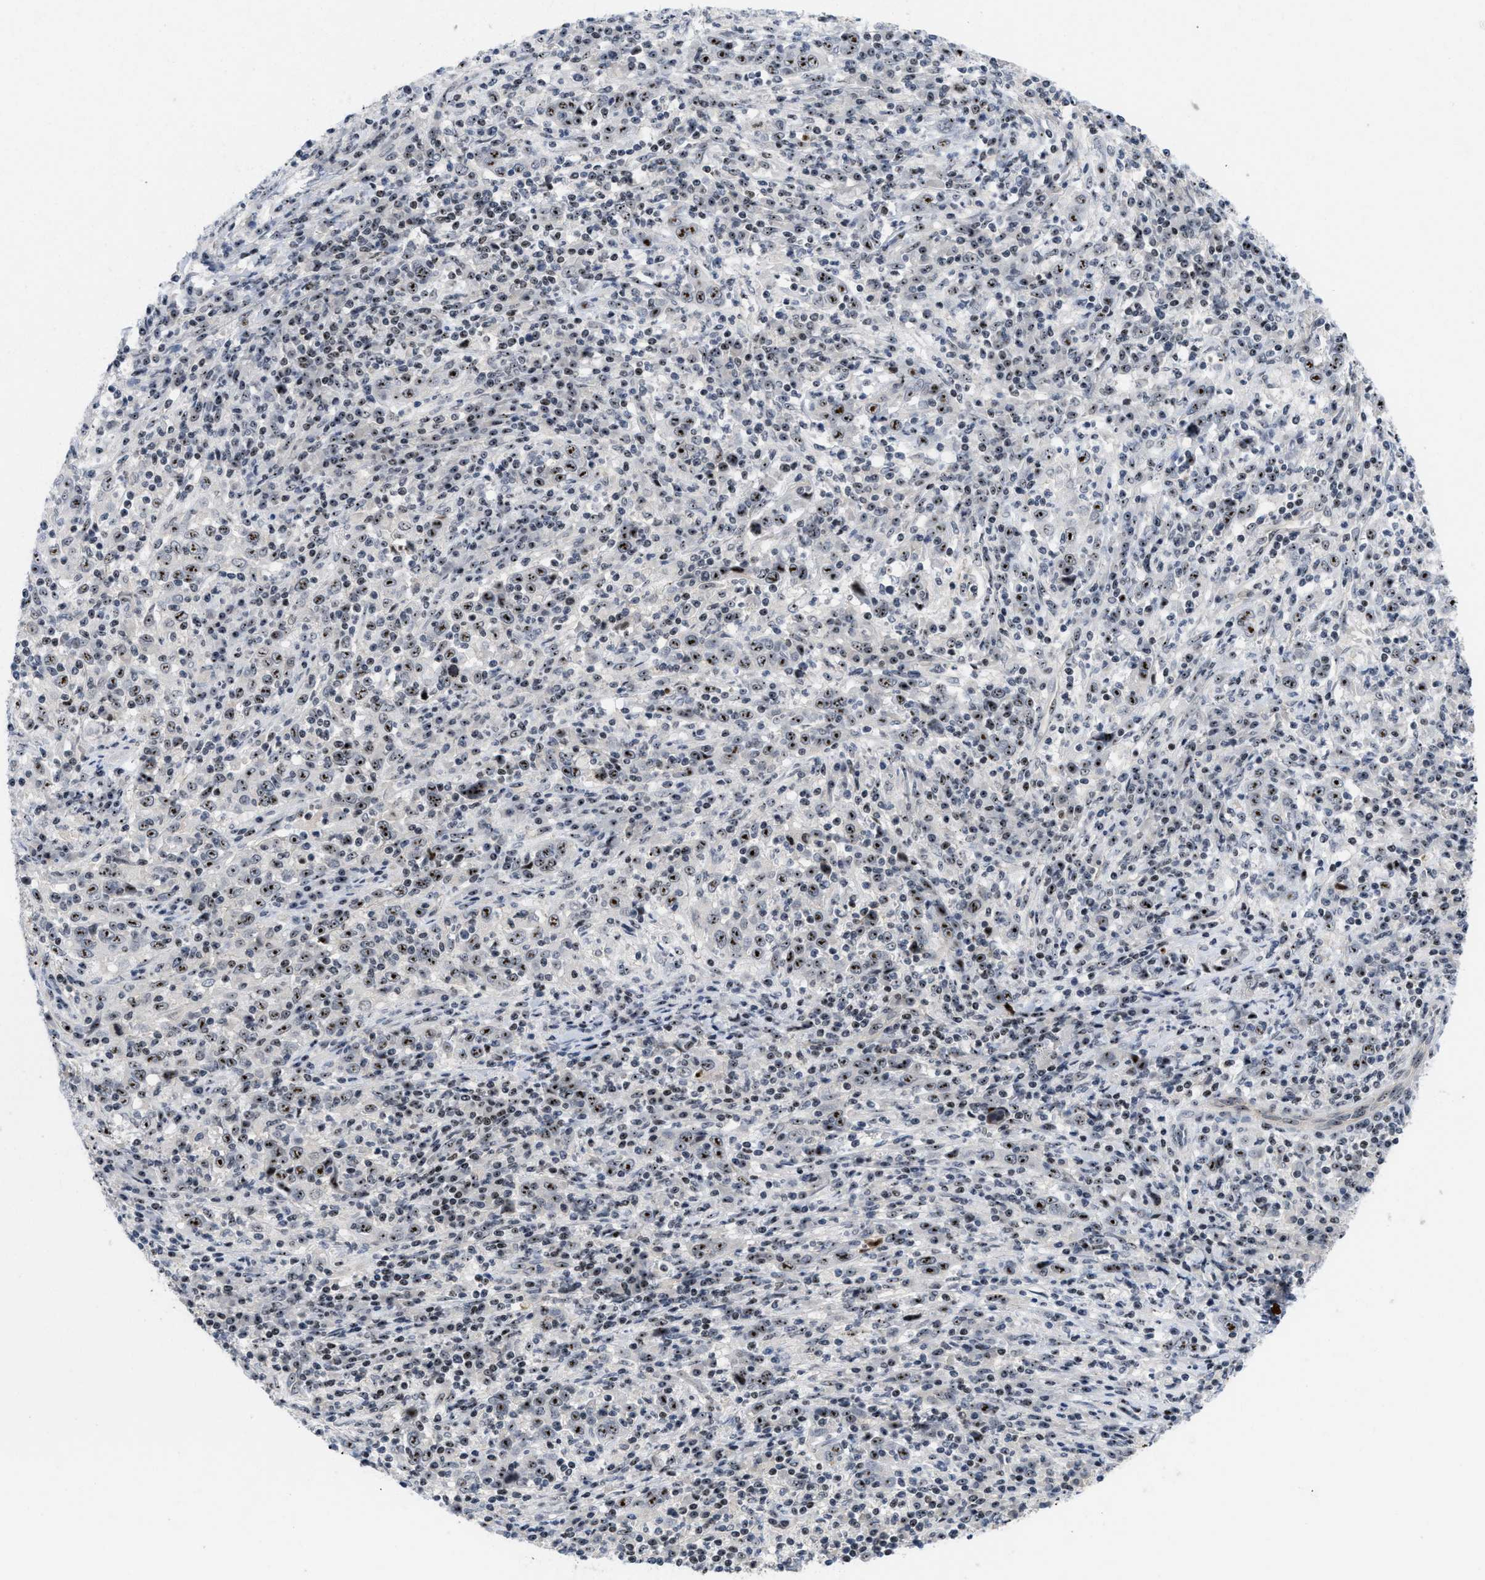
{"staining": {"intensity": "moderate", "quantity": ">75%", "location": "nuclear"}, "tissue": "cervical cancer", "cell_type": "Tumor cells", "image_type": "cancer", "snomed": [{"axis": "morphology", "description": "Squamous cell carcinoma, NOS"}, {"axis": "topography", "description": "Cervix"}], "caption": "Immunohistochemistry (IHC) of cervical cancer (squamous cell carcinoma) demonstrates medium levels of moderate nuclear expression in approximately >75% of tumor cells.", "gene": "NOP58", "patient": {"sex": "female", "age": 46}}